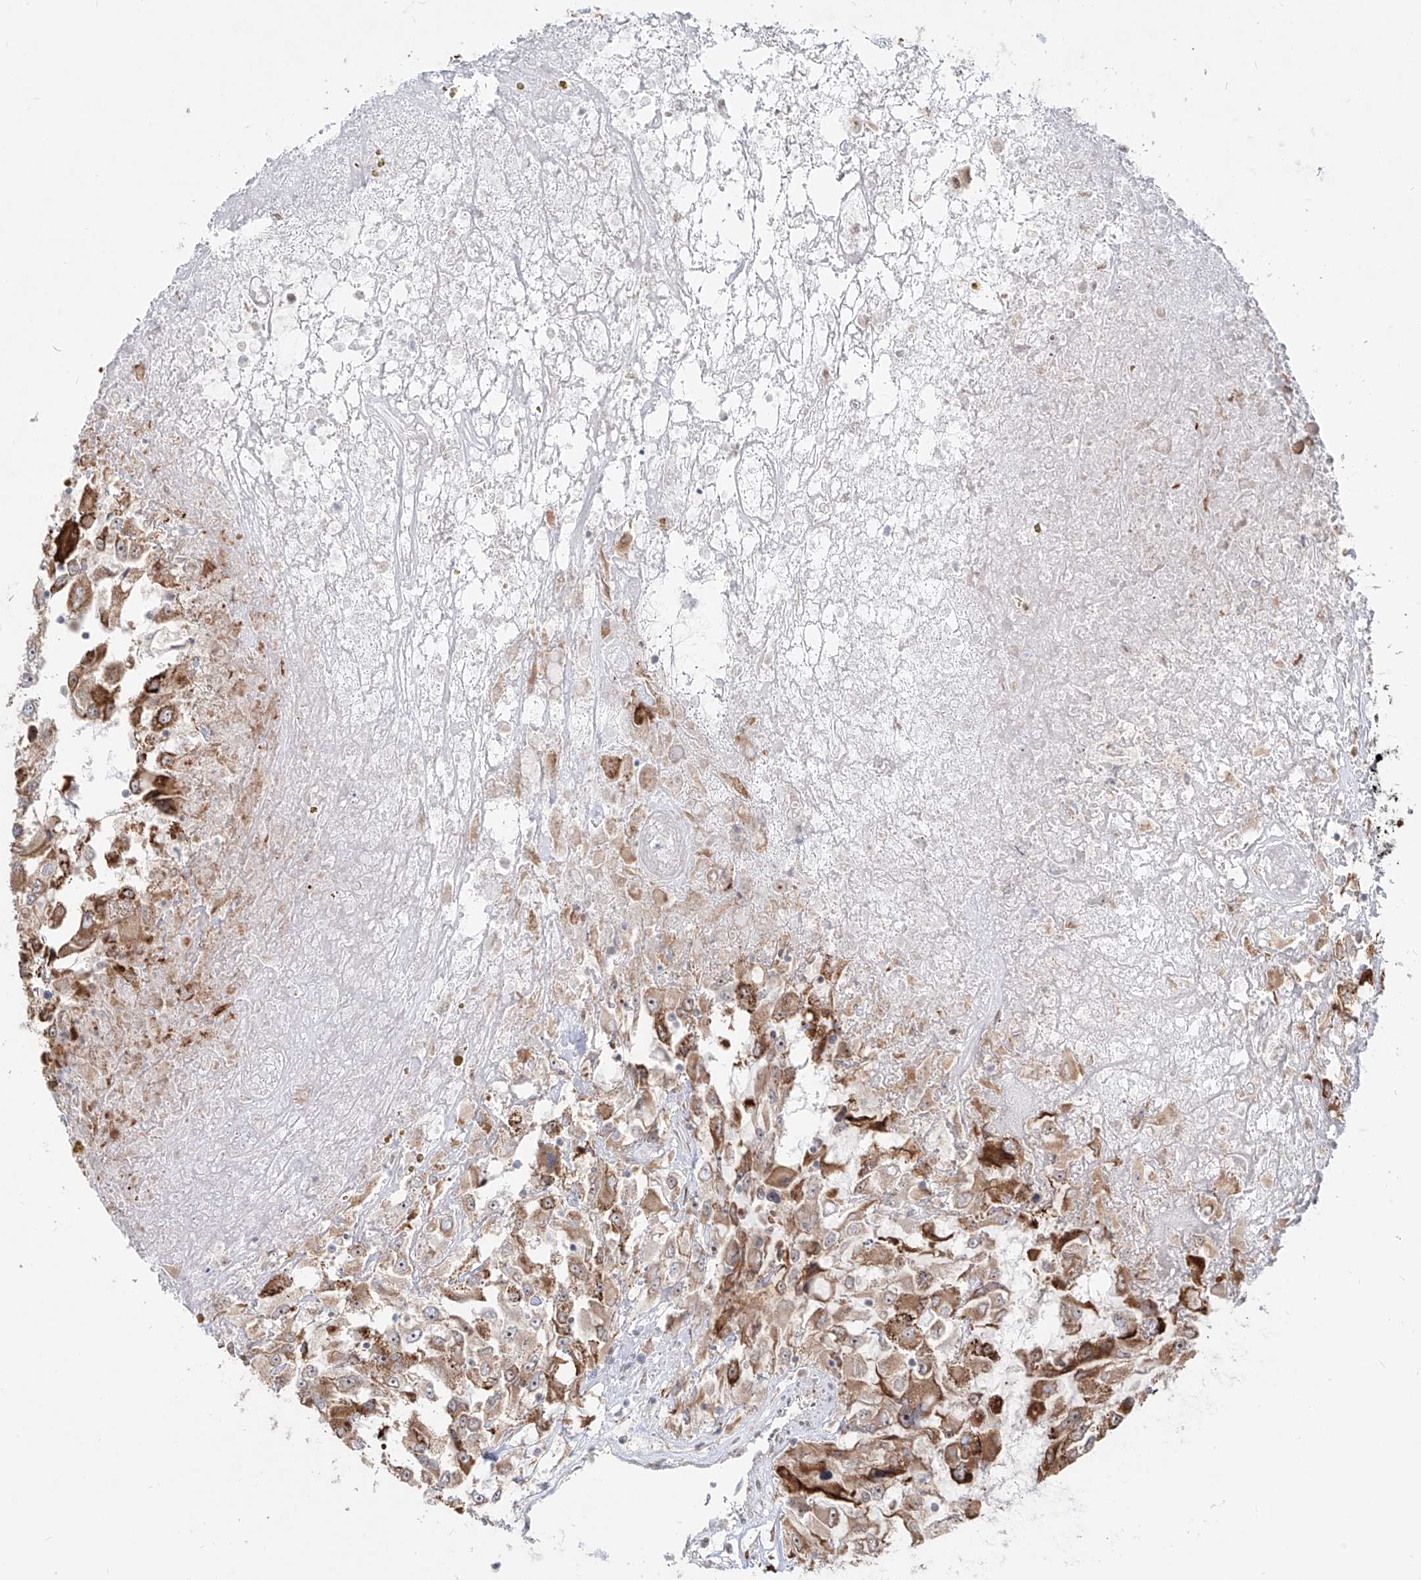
{"staining": {"intensity": "moderate", "quantity": ">75%", "location": "cytoplasmic/membranous,nuclear"}, "tissue": "renal cancer", "cell_type": "Tumor cells", "image_type": "cancer", "snomed": [{"axis": "morphology", "description": "Adenocarcinoma, NOS"}, {"axis": "topography", "description": "Kidney"}], "caption": "Renal adenocarcinoma stained for a protein demonstrates moderate cytoplasmic/membranous and nuclear positivity in tumor cells. Using DAB (brown) and hematoxylin (blue) stains, captured at high magnification using brightfield microscopy.", "gene": "ZNF710", "patient": {"sex": "female", "age": 52}}